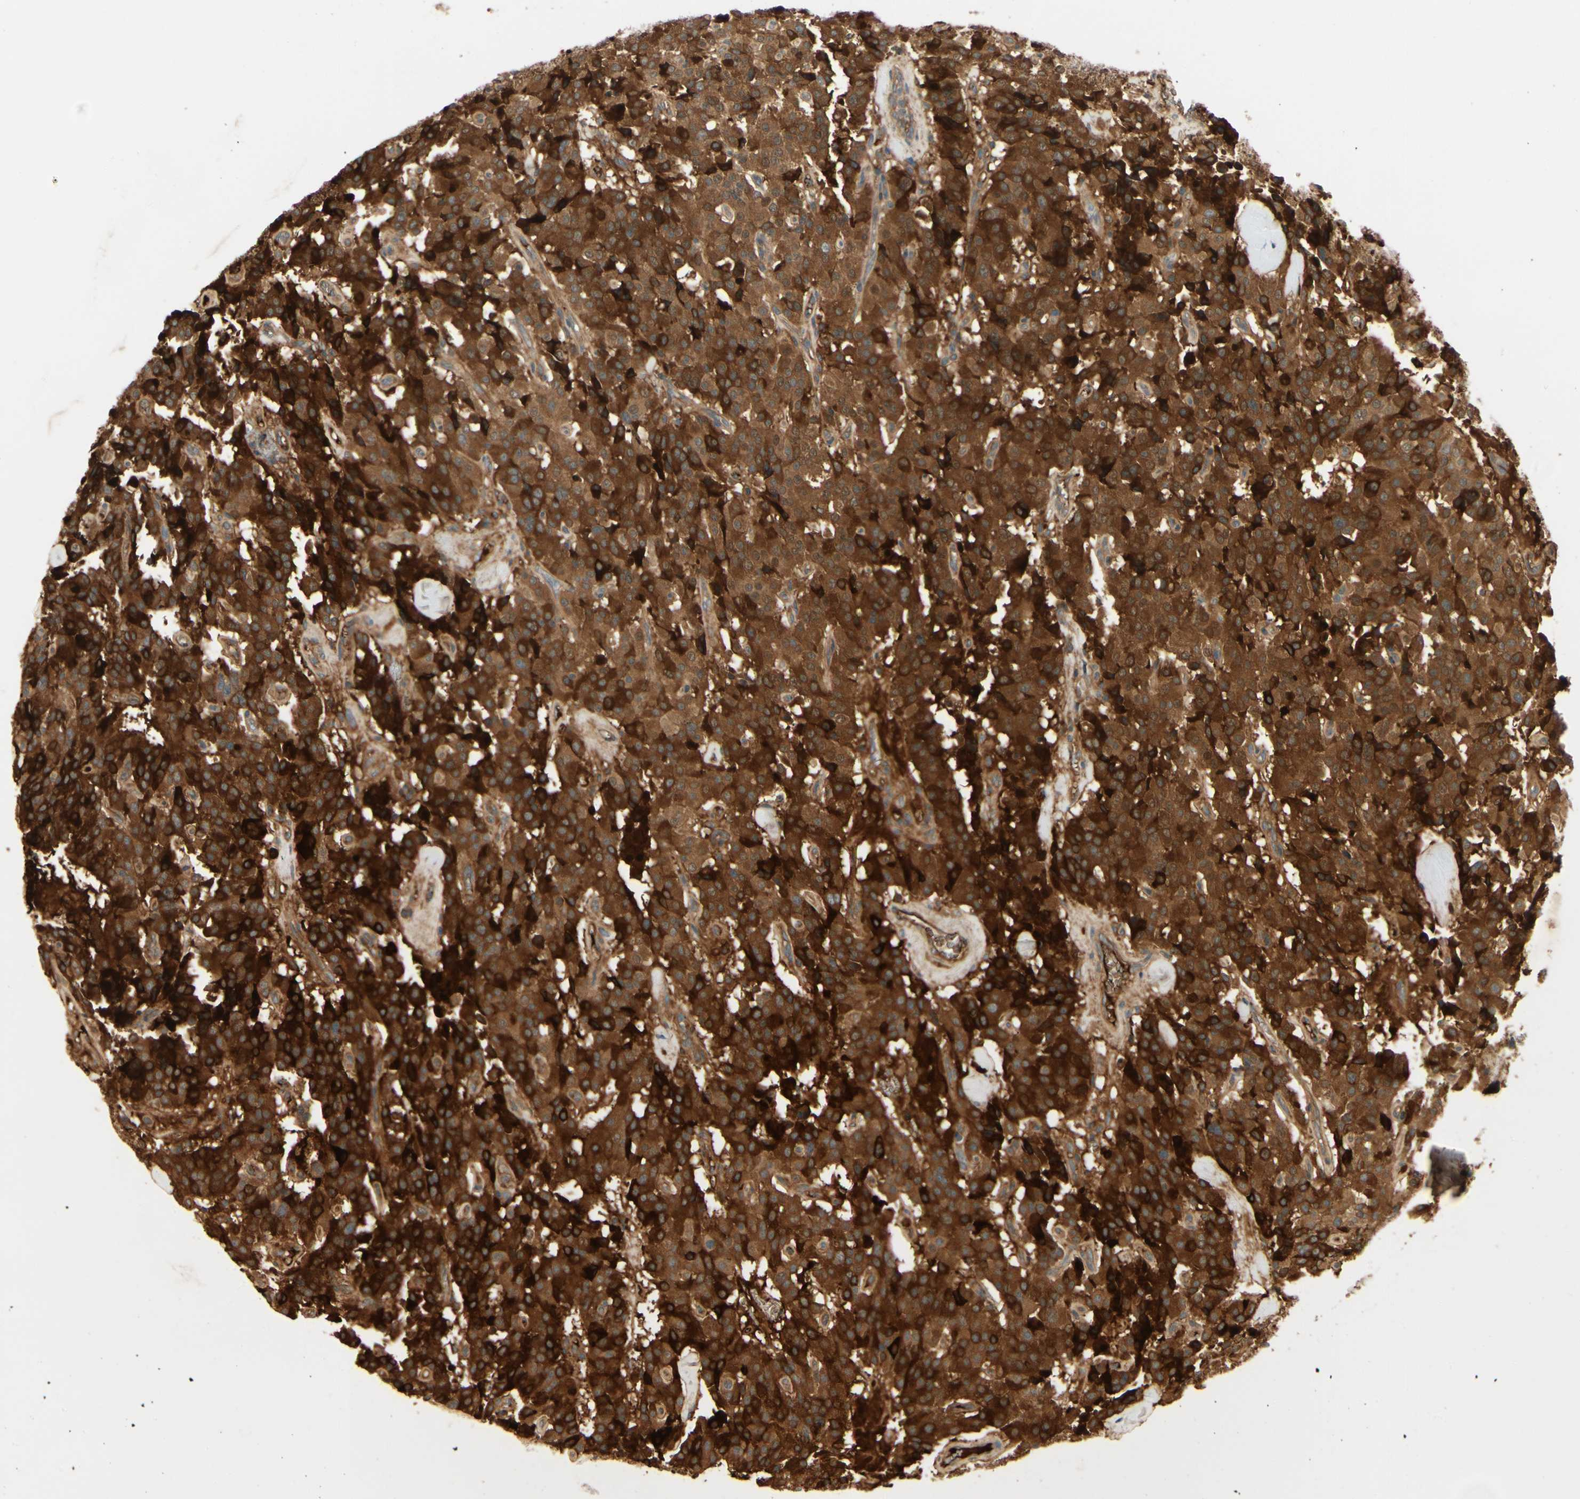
{"staining": {"intensity": "strong", "quantity": ">75%", "location": "cytoplasmic/membranous"}, "tissue": "carcinoid", "cell_type": "Tumor cells", "image_type": "cancer", "snomed": [{"axis": "morphology", "description": "Carcinoid, malignant, NOS"}, {"axis": "topography", "description": "Lung"}], "caption": "Approximately >75% of tumor cells in malignant carcinoid display strong cytoplasmic/membranous protein staining as visualized by brown immunohistochemical staining.", "gene": "EPHB3", "patient": {"sex": "male", "age": 30}}